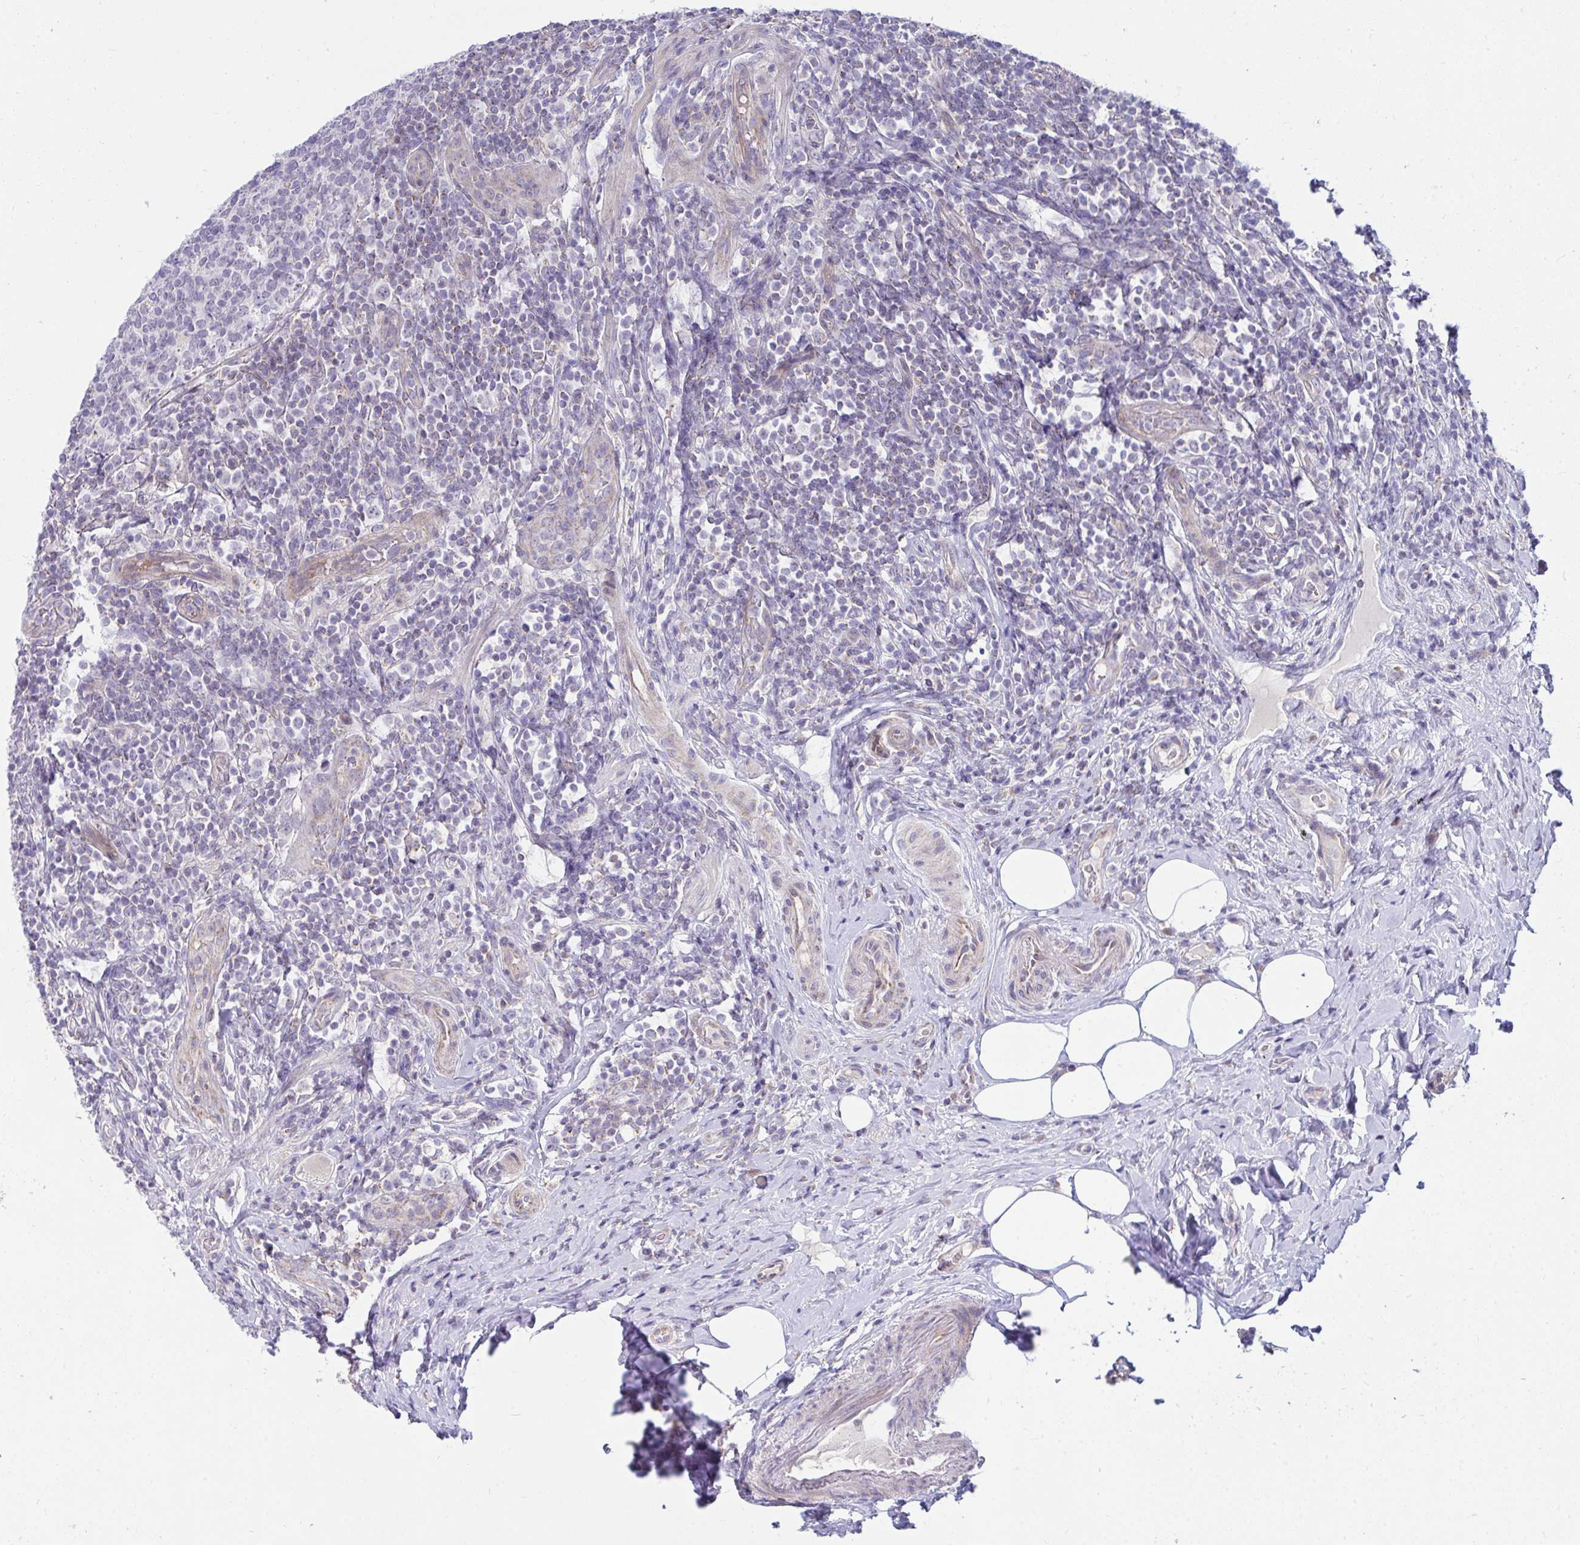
{"staining": {"intensity": "weak", "quantity": ">75%", "location": "cytoplasmic/membranous"}, "tissue": "appendix", "cell_type": "Glandular cells", "image_type": "normal", "snomed": [{"axis": "morphology", "description": "Normal tissue, NOS"}, {"axis": "topography", "description": "Appendix"}], "caption": "This is a micrograph of IHC staining of benign appendix, which shows weak expression in the cytoplasmic/membranous of glandular cells.", "gene": "CEP63", "patient": {"sex": "female", "age": 43}}